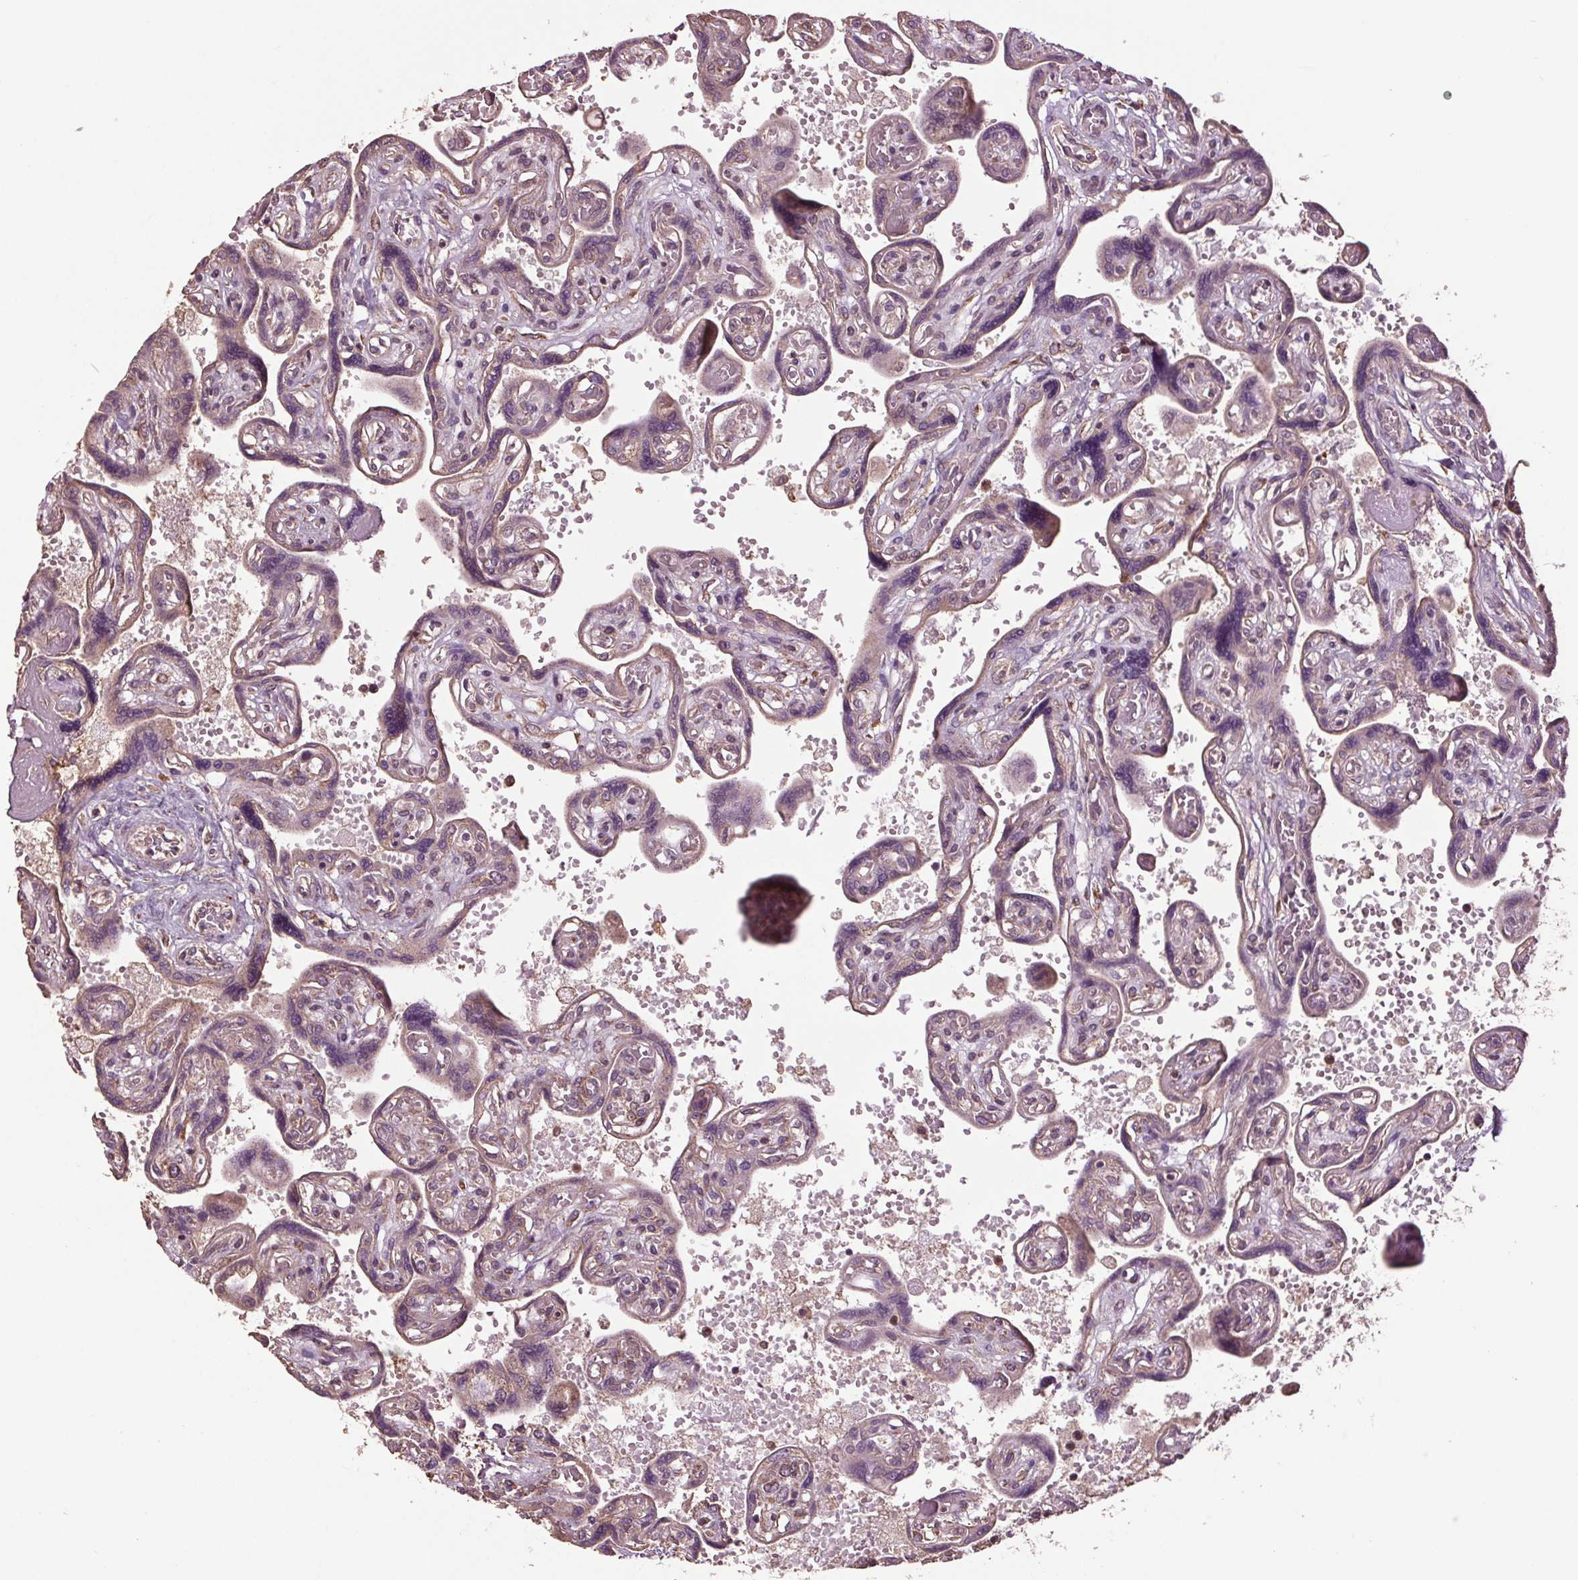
{"staining": {"intensity": "moderate", "quantity": ">75%", "location": "cytoplasmic/membranous"}, "tissue": "placenta", "cell_type": "Decidual cells", "image_type": "normal", "snomed": [{"axis": "morphology", "description": "Normal tissue, NOS"}, {"axis": "topography", "description": "Placenta"}], "caption": "Protein analysis of normal placenta displays moderate cytoplasmic/membranous staining in approximately >75% of decidual cells.", "gene": "RNPEP", "patient": {"sex": "female", "age": 32}}